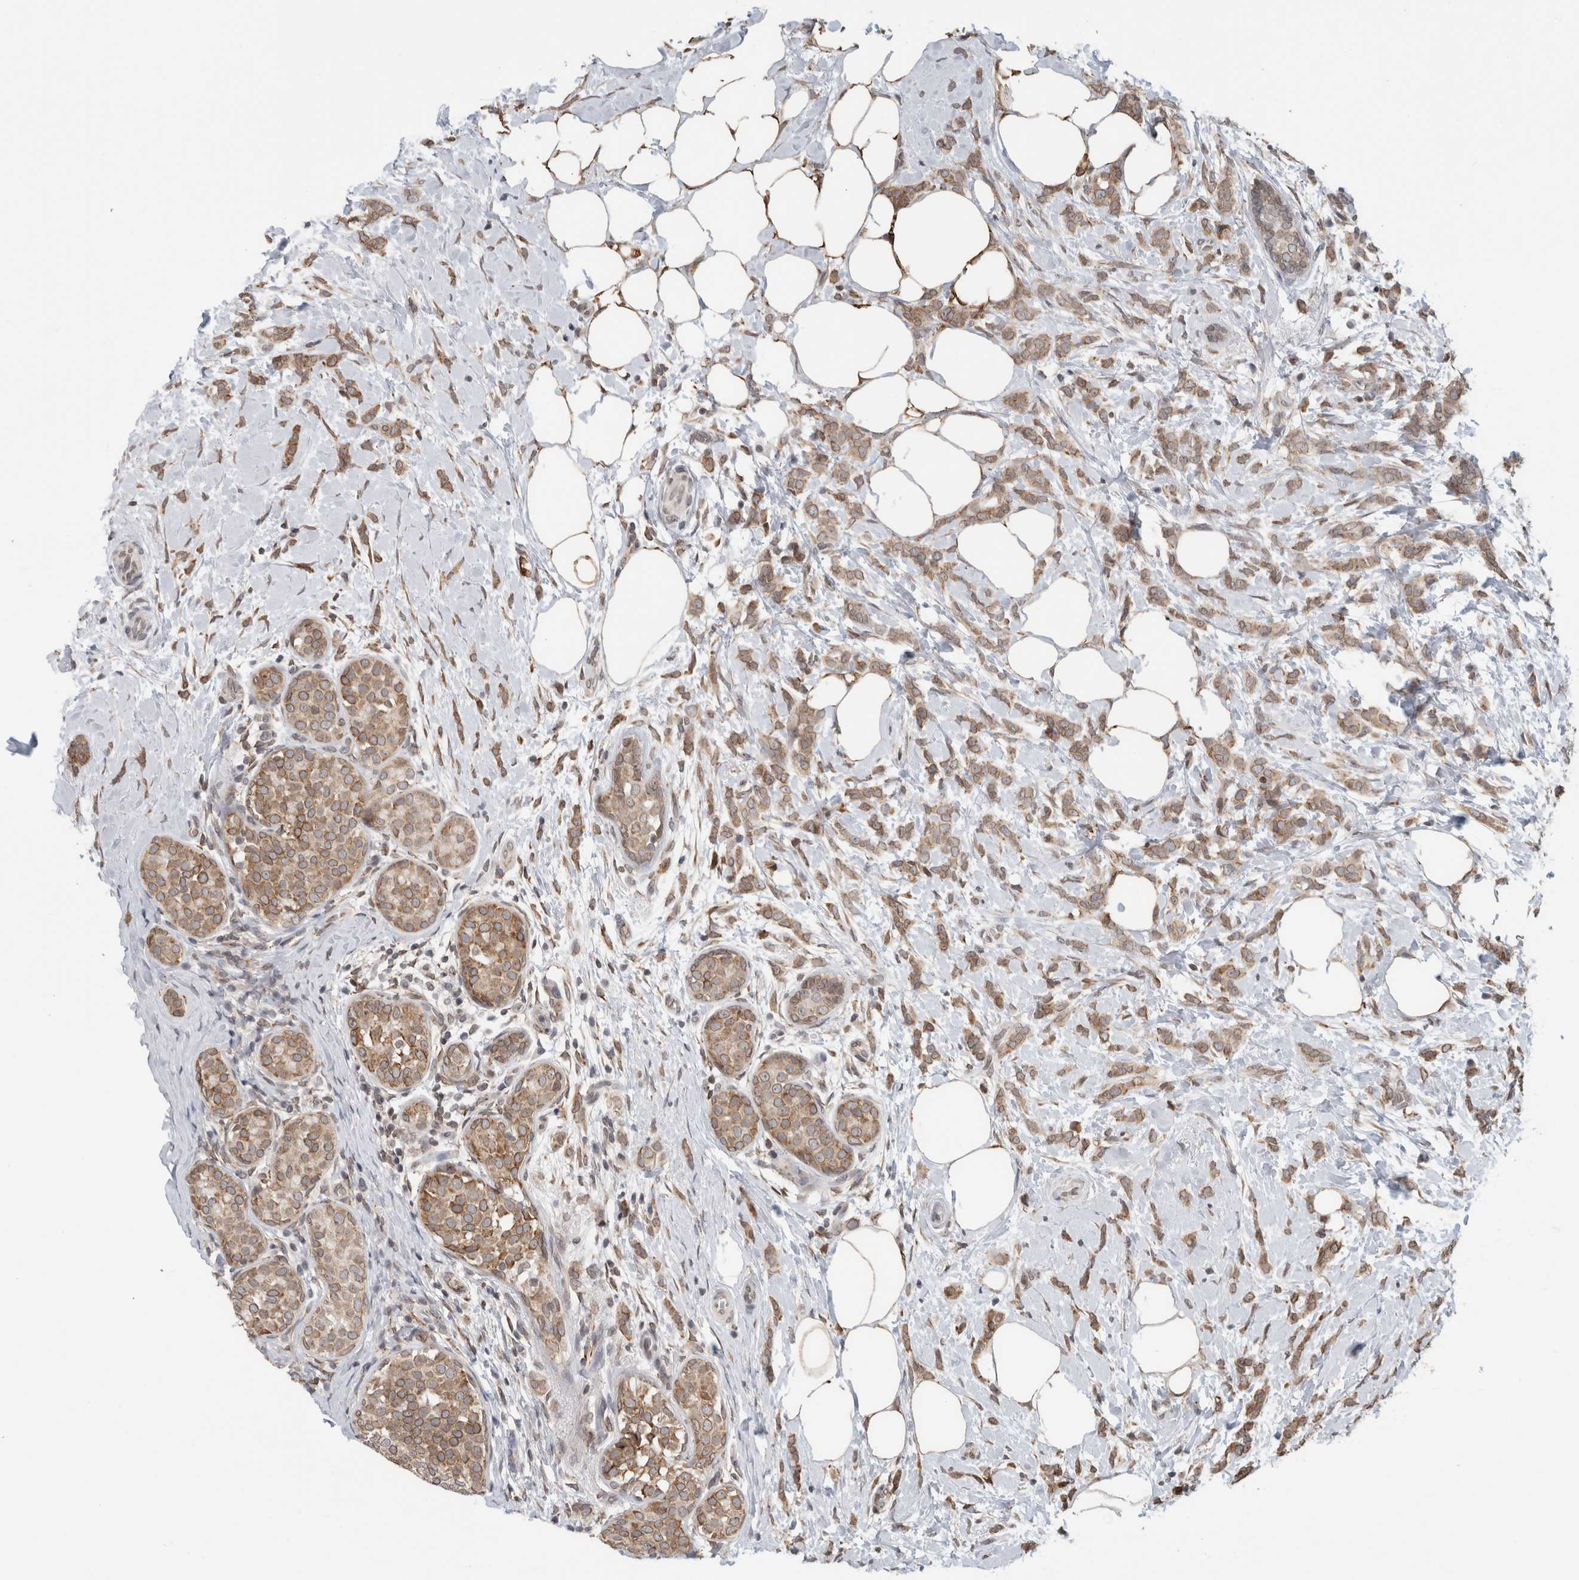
{"staining": {"intensity": "moderate", "quantity": ">75%", "location": "cytoplasmic/membranous,nuclear"}, "tissue": "breast cancer", "cell_type": "Tumor cells", "image_type": "cancer", "snomed": [{"axis": "morphology", "description": "Lobular carcinoma, in situ"}, {"axis": "morphology", "description": "Lobular carcinoma"}, {"axis": "topography", "description": "Breast"}], "caption": "Immunohistochemical staining of breast cancer (lobular carcinoma) shows moderate cytoplasmic/membranous and nuclear protein expression in about >75% of tumor cells.", "gene": "RBMX2", "patient": {"sex": "female", "age": 41}}